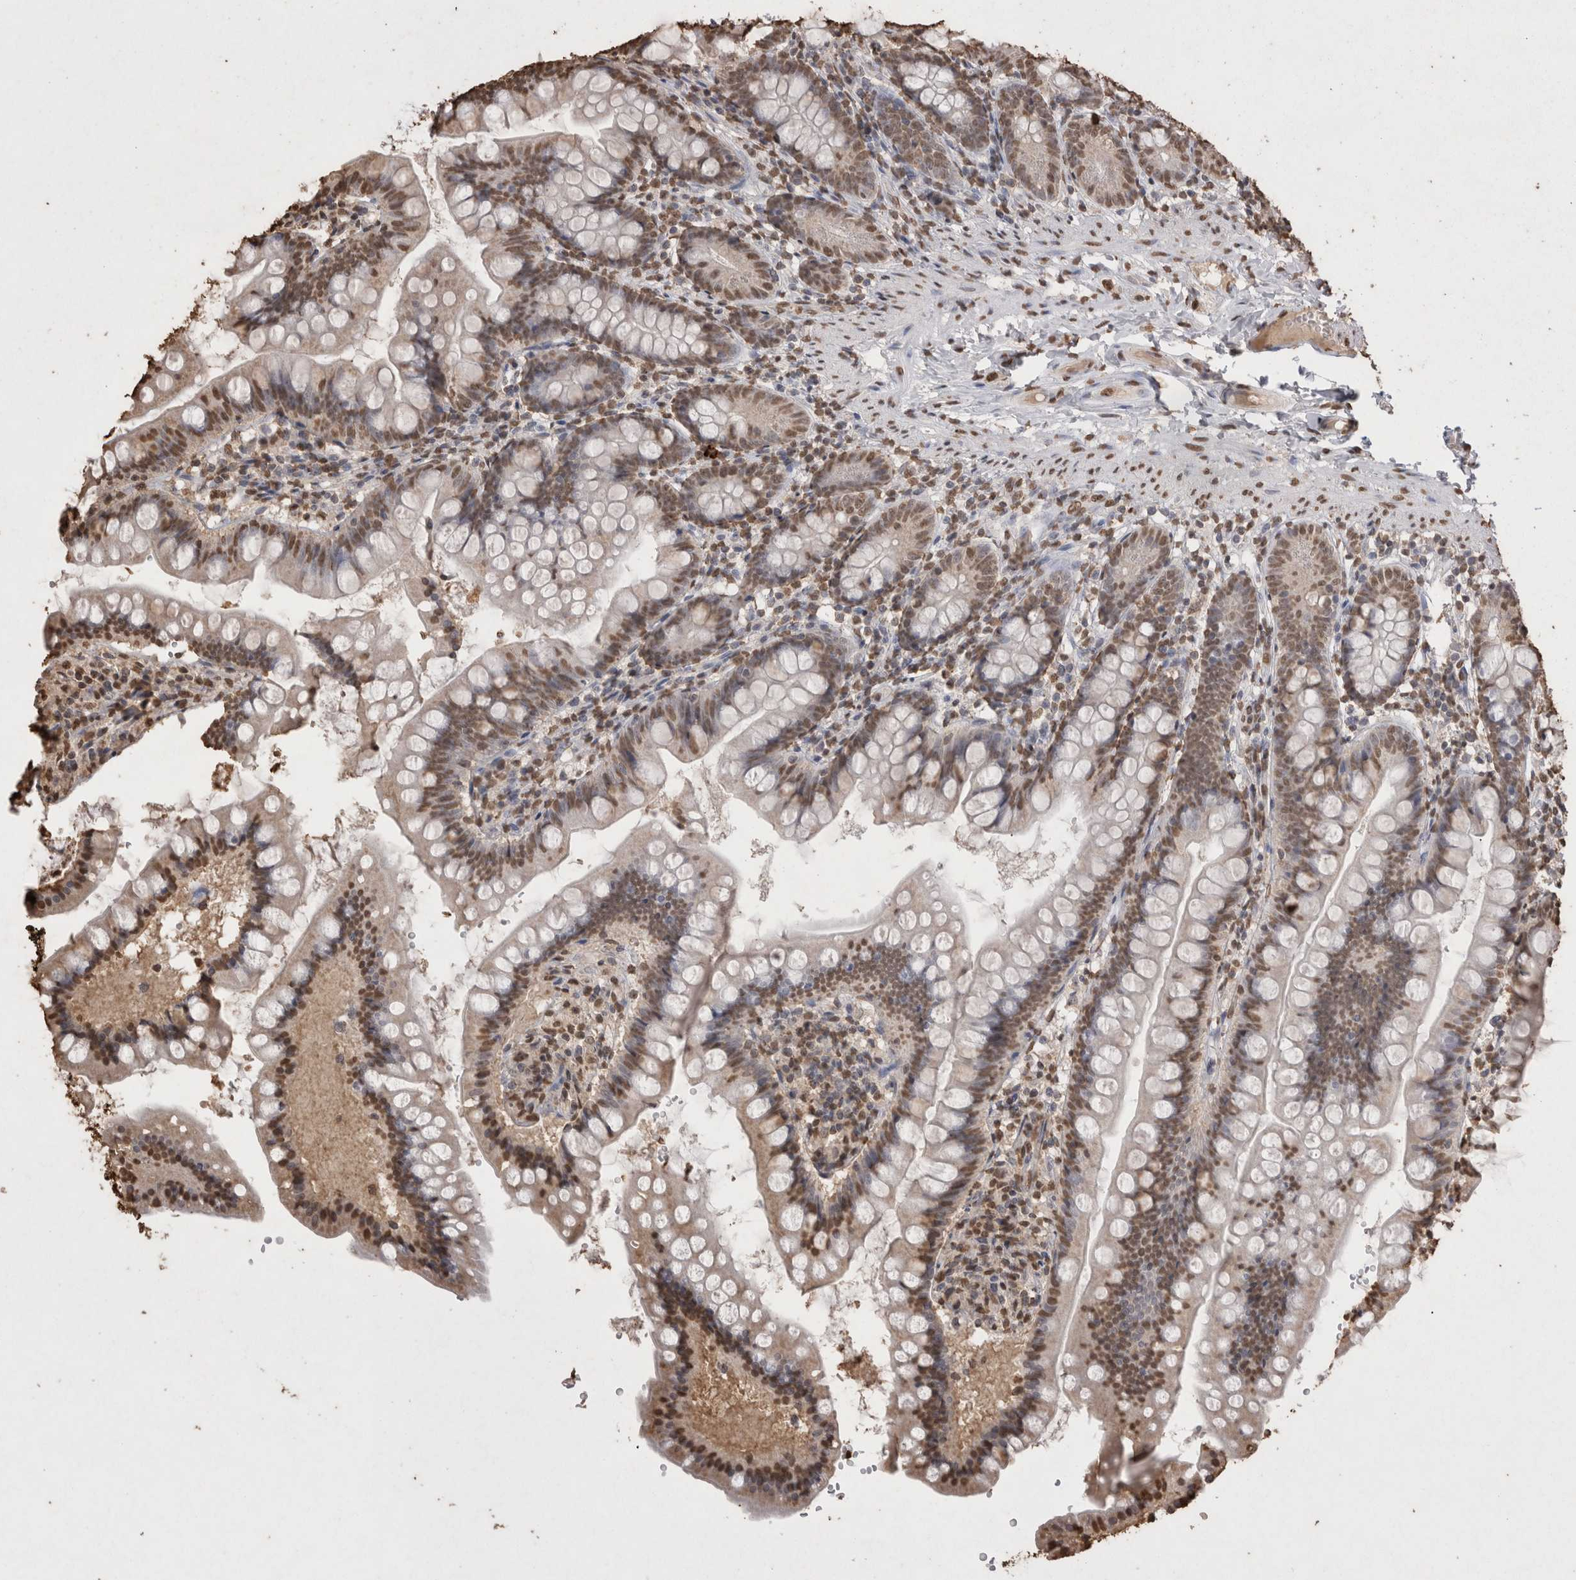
{"staining": {"intensity": "moderate", "quantity": ">75%", "location": "nuclear"}, "tissue": "small intestine", "cell_type": "Glandular cells", "image_type": "normal", "snomed": [{"axis": "morphology", "description": "Normal tissue, NOS"}, {"axis": "topography", "description": "Small intestine"}], "caption": "Brown immunohistochemical staining in benign human small intestine demonstrates moderate nuclear staining in approximately >75% of glandular cells. (DAB = brown stain, brightfield microscopy at high magnification).", "gene": "POU5F1", "patient": {"sex": "male", "age": 7}}